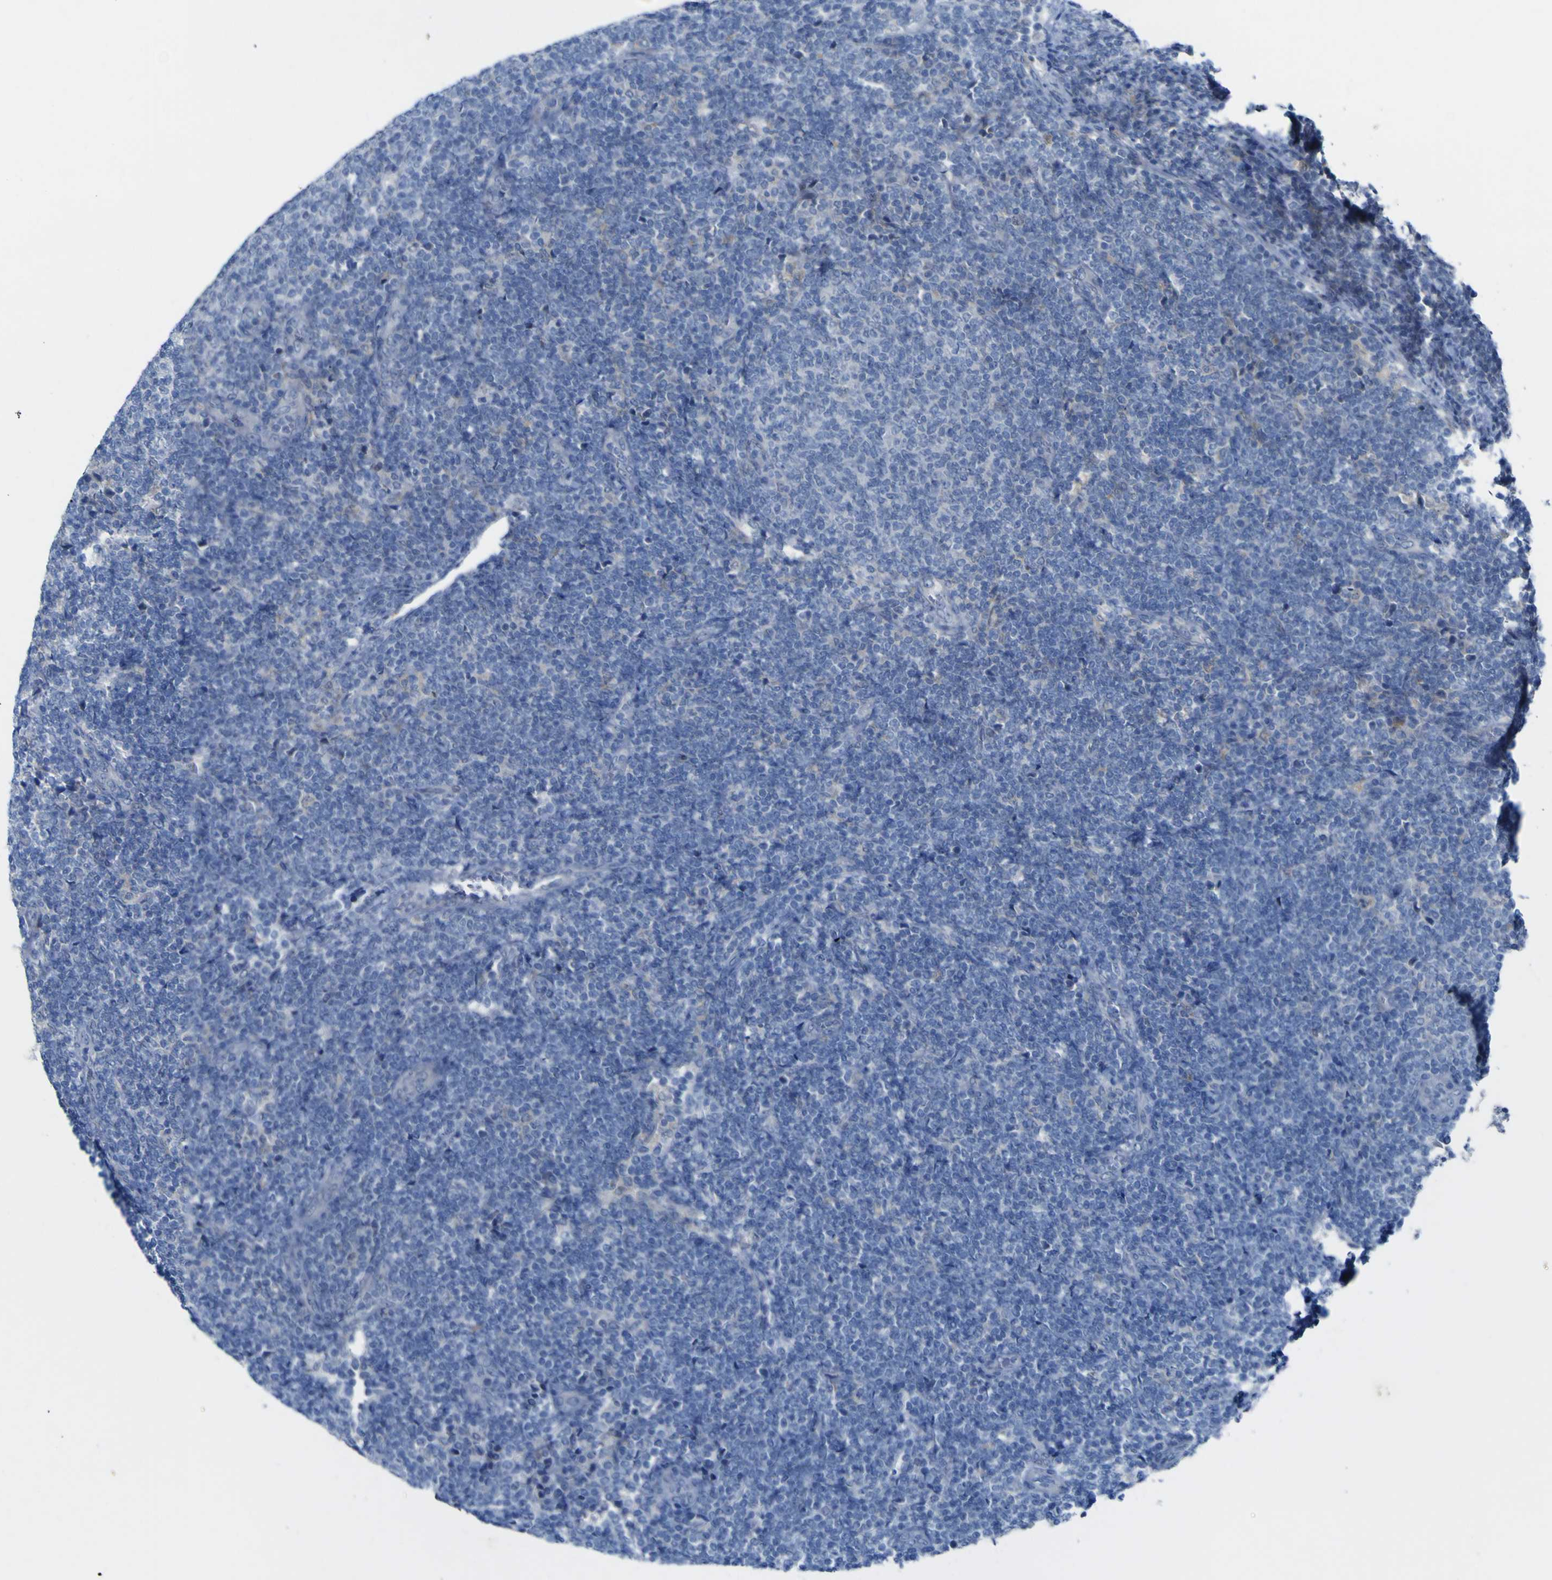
{"staining": {"intensity": "negative", "quantity": "none", "location": "none"}, "tissue": "lymphoma", "cell_type": "Tumor cells", "image_type": "cancer", "snomed": [{"axis": "morphology", "description": "Malignant lymphoma, non-Hodgkin's type, Low grade"}, {"axis": "topography", "description": "Lymph node"}], "caption": "There is no significant expression in tumor cells of lymphoma. (Immunohistochemistry (ihc), brightfield microscopy, high magnification).", "gene": "NAV1", "patient": {"sex": "male", "age": 66}}